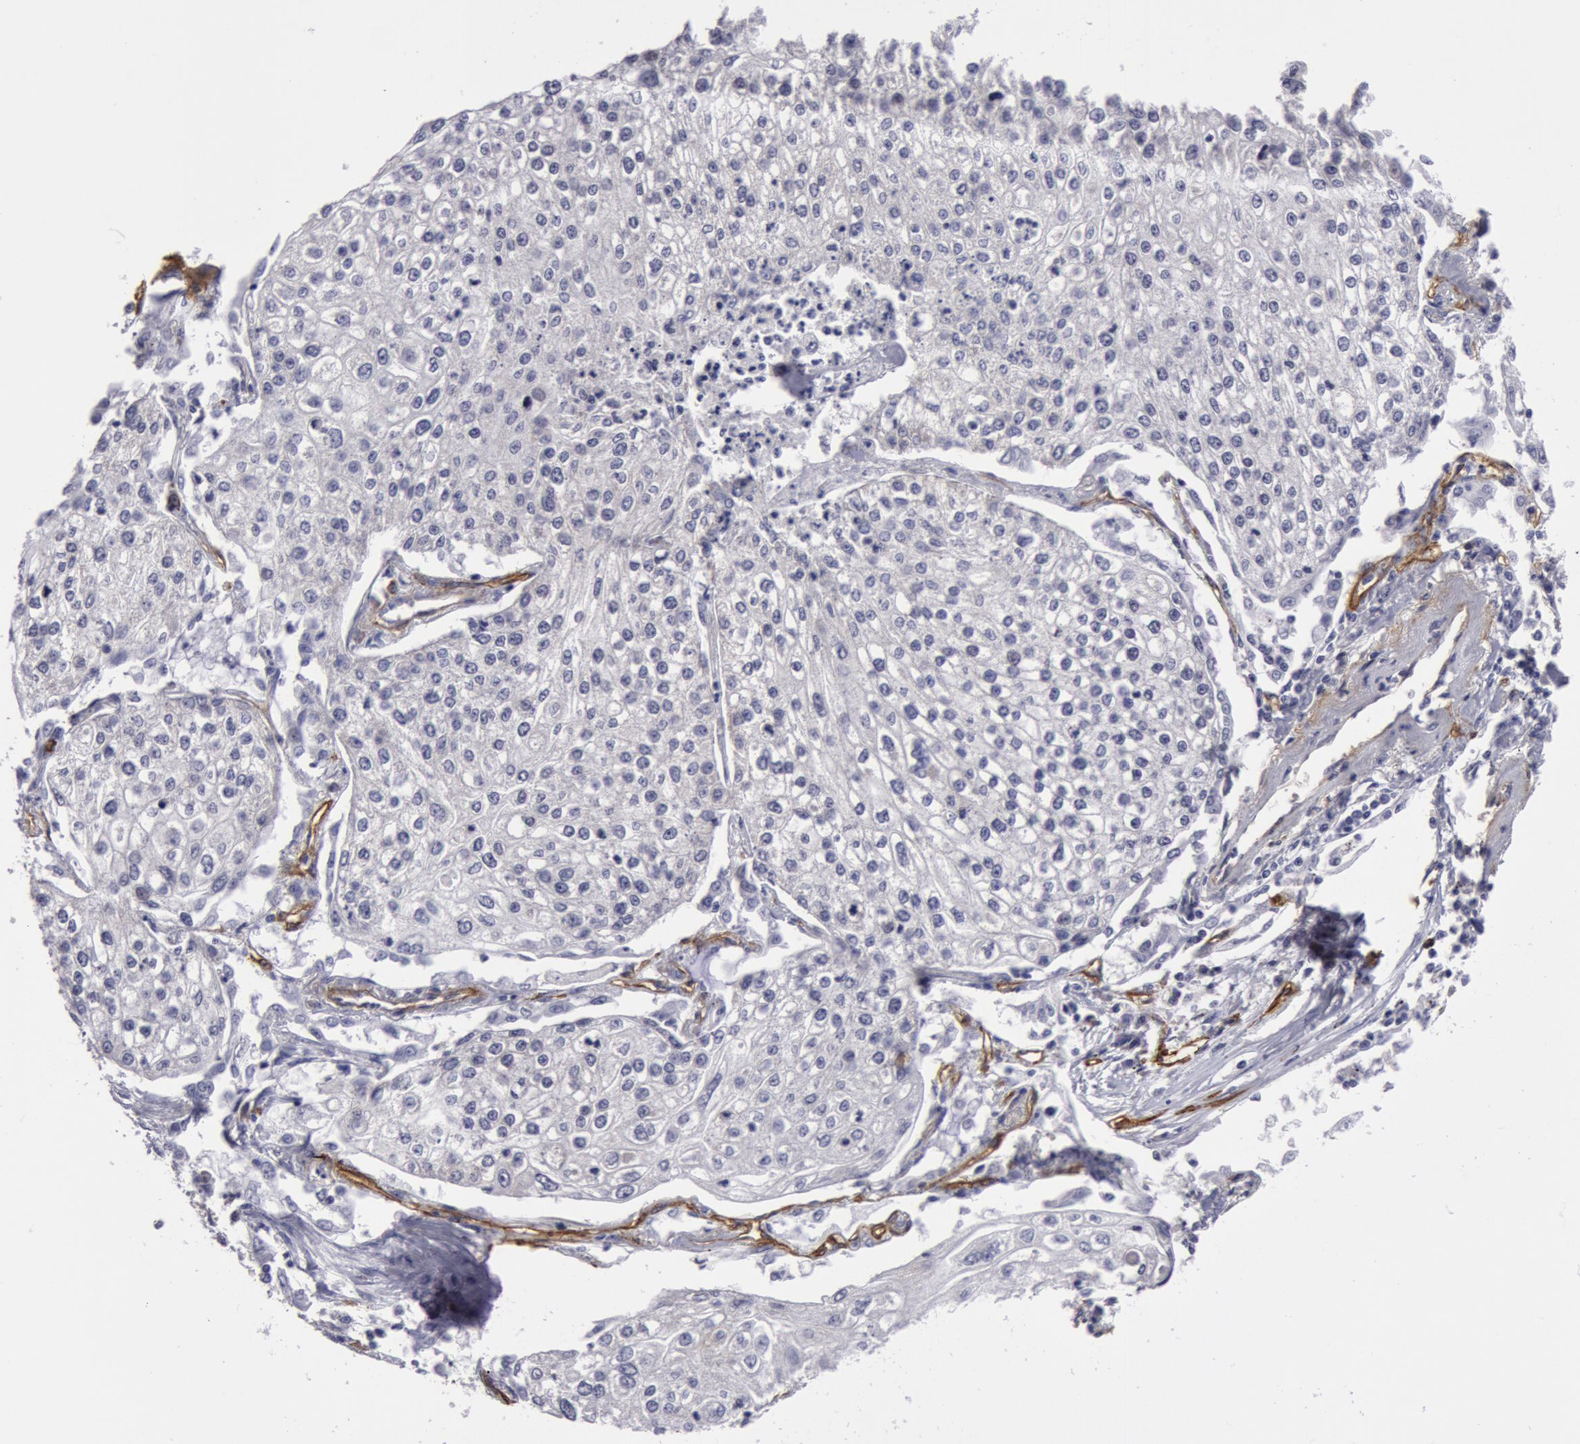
{"staining": {"intensity": "negative", "quantity": "none", "location": "none"}, "tissue": "lung cancer", "cell_type": "Tumor cells", "image_type": "cancer", "snomed": [{"axis": "morphology", "description": "Squamous cell carcinoma, NOS"}, {"axis": "topography", "description": "Lung"}], "caption": "Lung cancer was stained to show a protein in brown. There is no significant positivity in tumor cells.", "gene": "IL23A", "patient": {"sex": "male", "age": 75}}